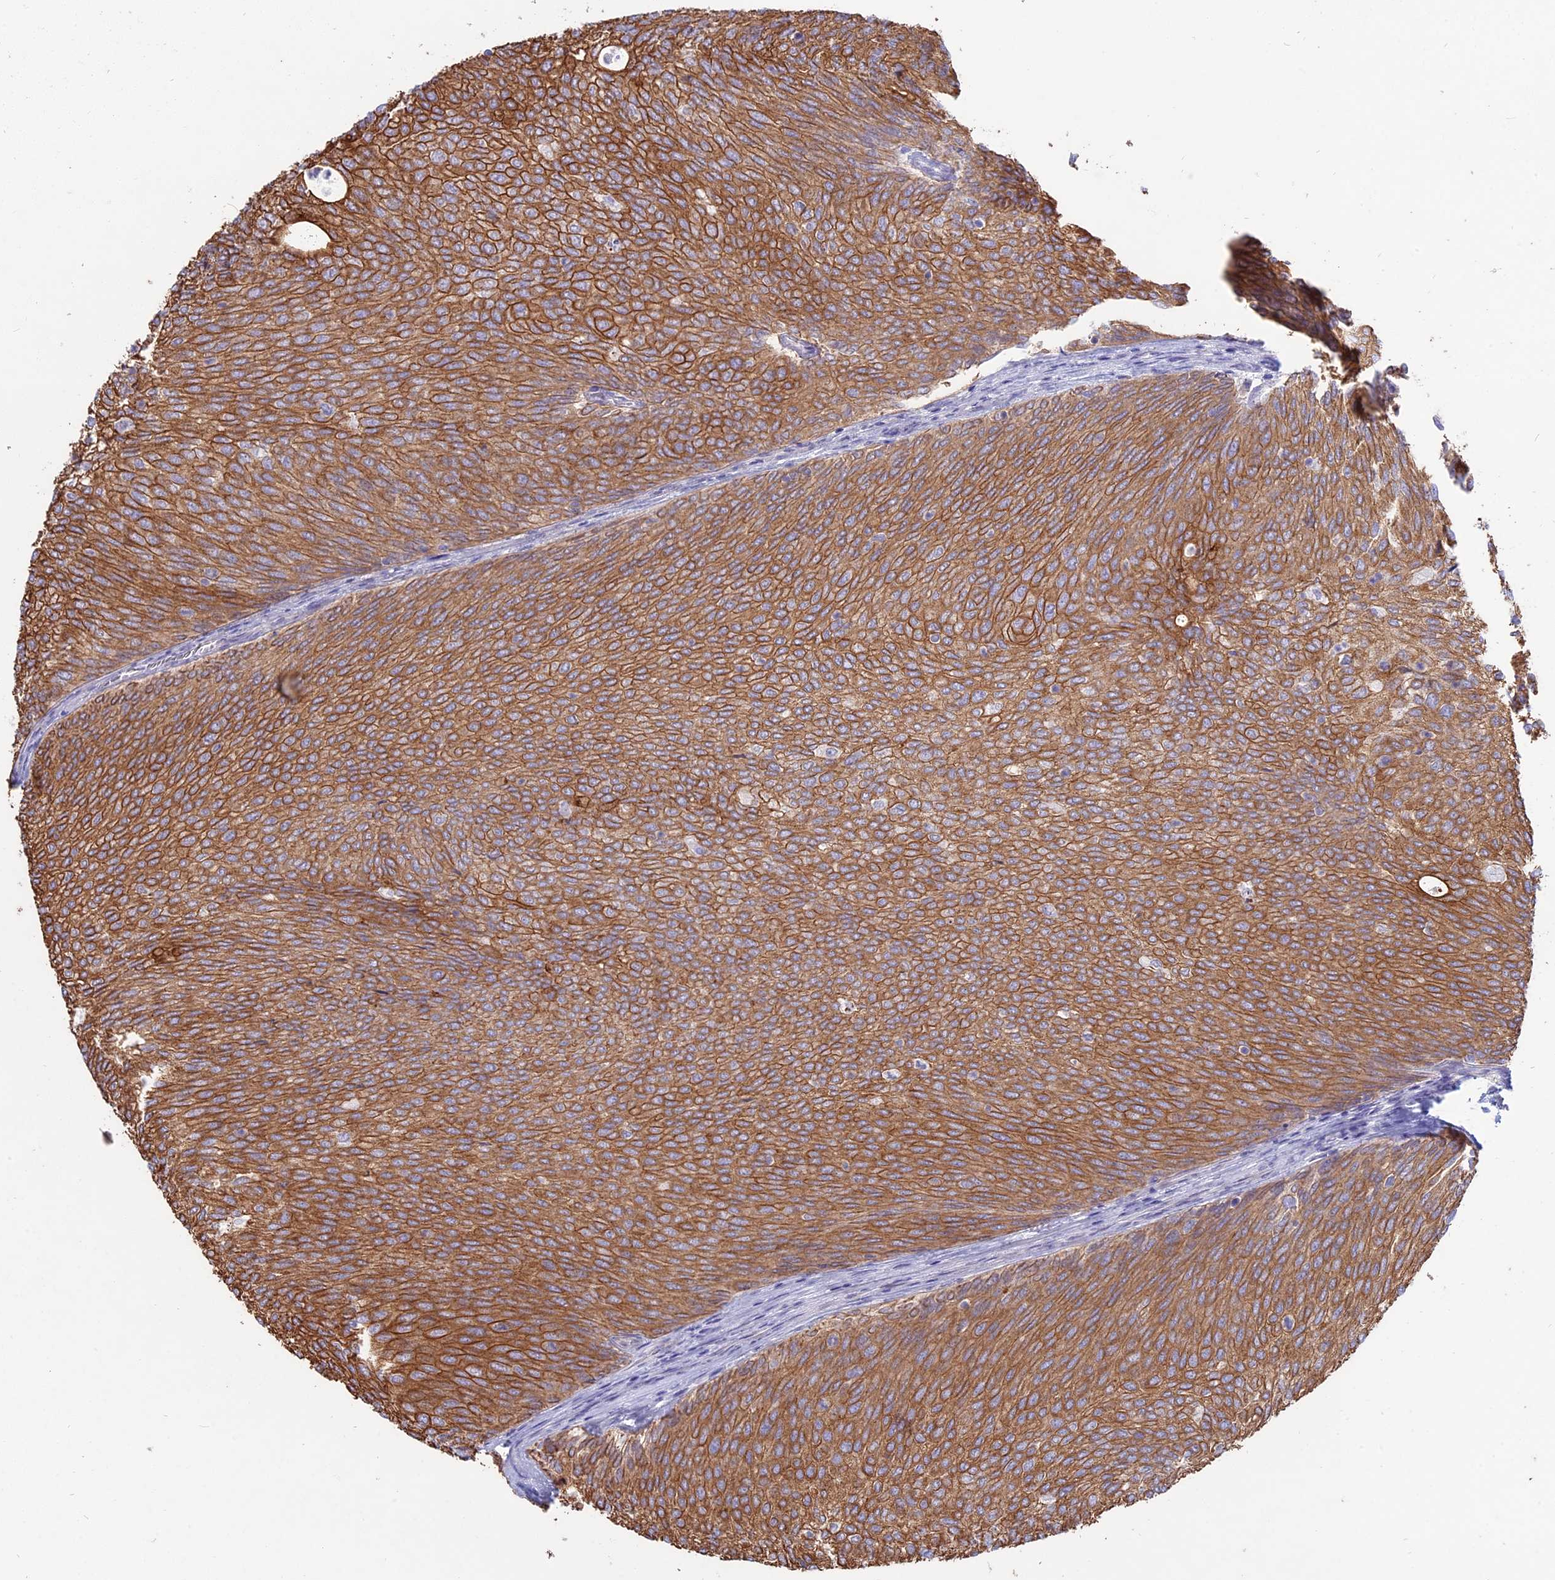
{"staining": {"intensity": "moderate", "quantity": ">75%", "location": "cytoplasmic/membranous"}, "tissue": "urothelial cancer", "cell_type": "Tumor cells", "image_type": "cancer", "snomed": [{"axis": "morphology", "description": "Urothelial carcinoma, Low grade"}, {"axis": "topography", "description": "Urinary bladder"}], "caption": "Urothelial cancer was stained to show a protein in brown. There is medium levels of moderate cytoplasmic/membranous staining in approximately >75% of tumor cells.", "gene": "MYO5B", "patient": {"sex": "female", "age": 79}}